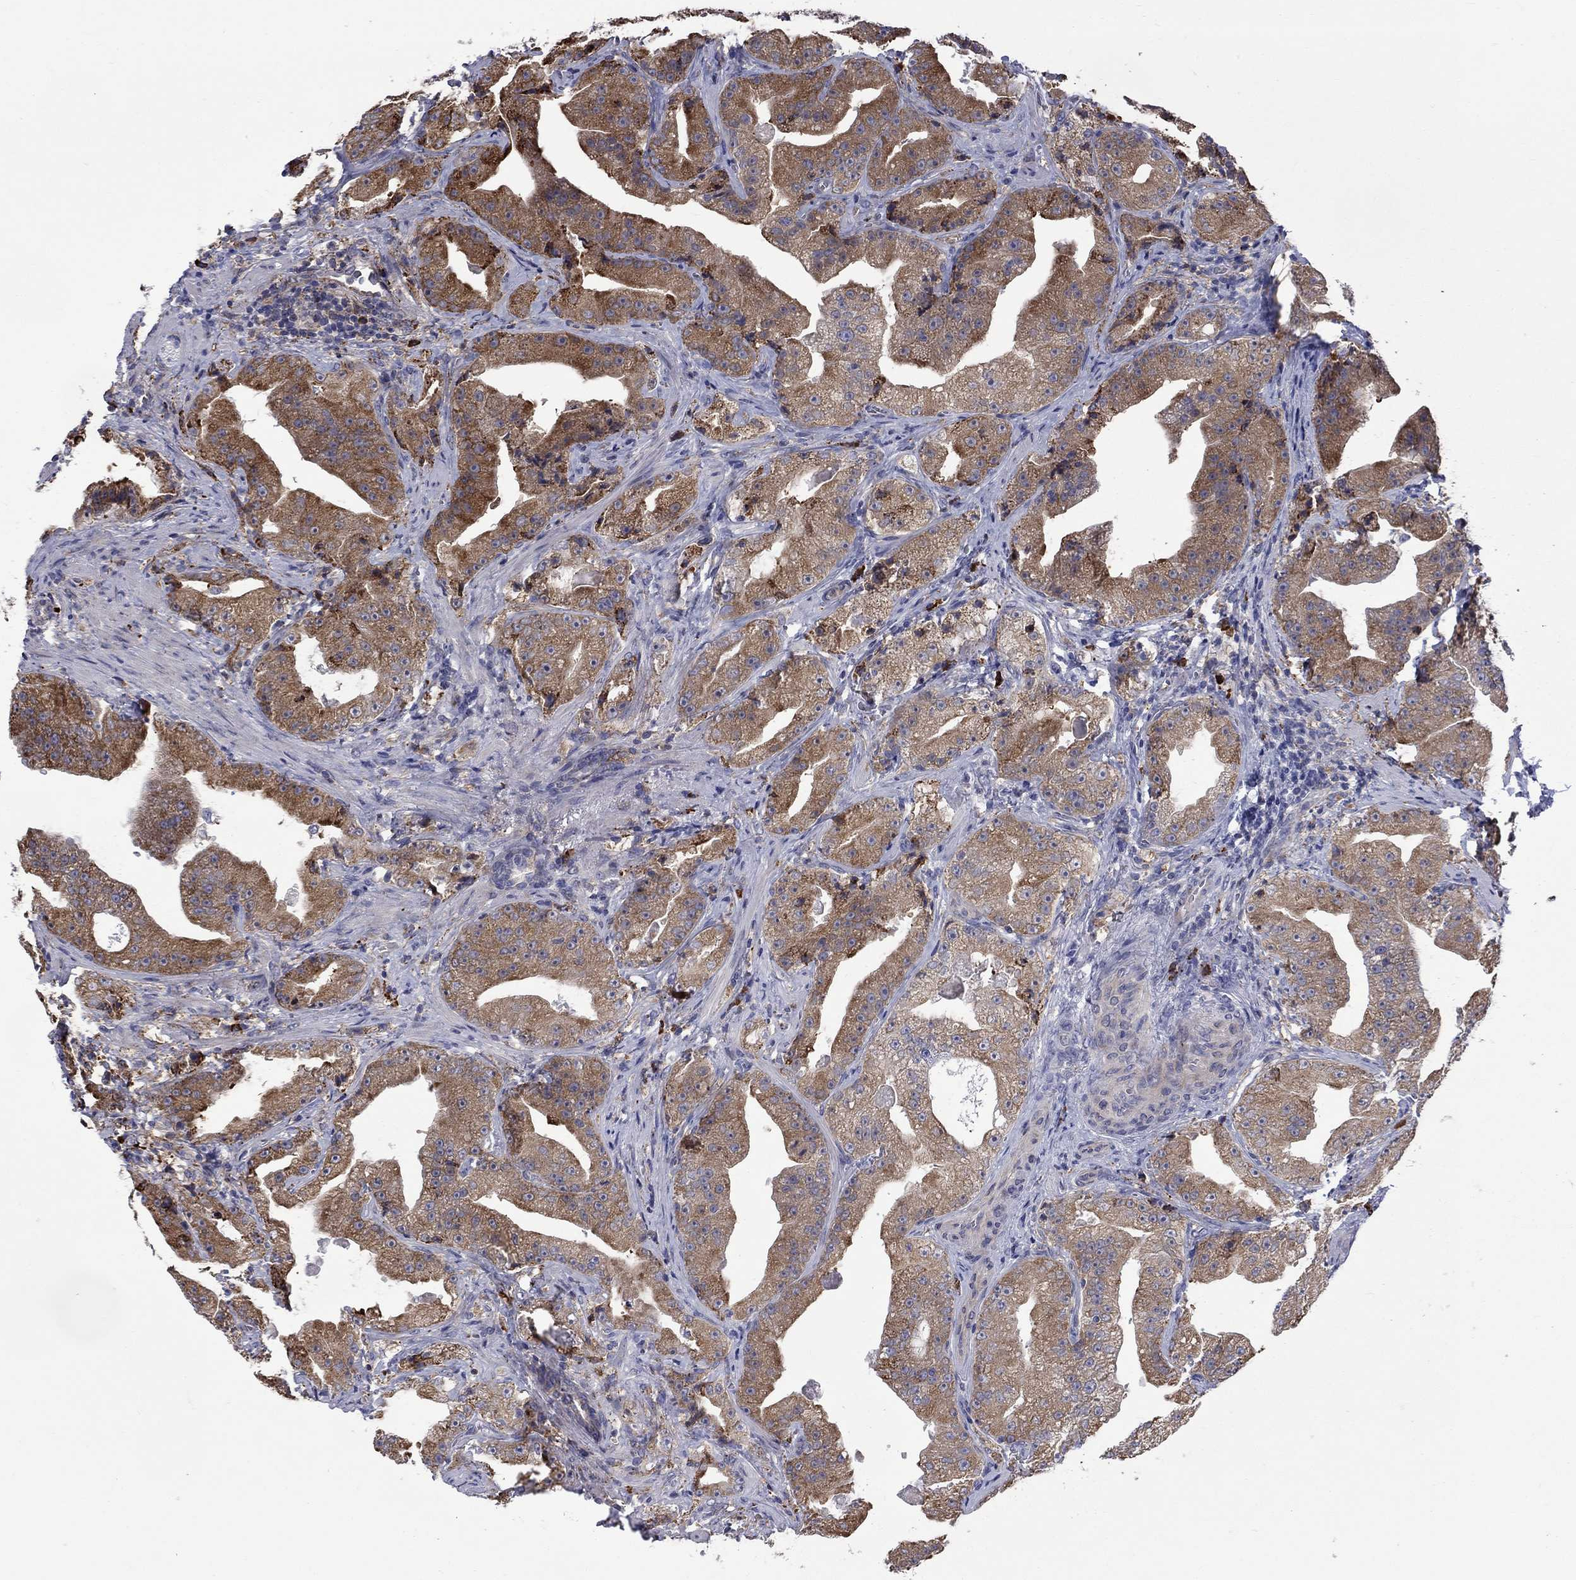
{"staining": {"intensity": "moderate", "quantity": "25%-75%", "location": "cytoplasmic/membranous"}, "tissue": "prostate cancer", "cell_type": "Tumor cells", "image_type": "cancer", "snomed": [{"axis": "morphology", "description": "Adenocarcinoma, Low grade"}, {"axis": "topography", "description": "Prostate"}], "caption": "The immunohistochemical stain highlights moderate cytoplasmic/membranous expression in tumor cells of prostate adenocarcinoma (low-grade) tissue.", "gene": "ASNS", "patient": {"sex": "male", "age": 62}}